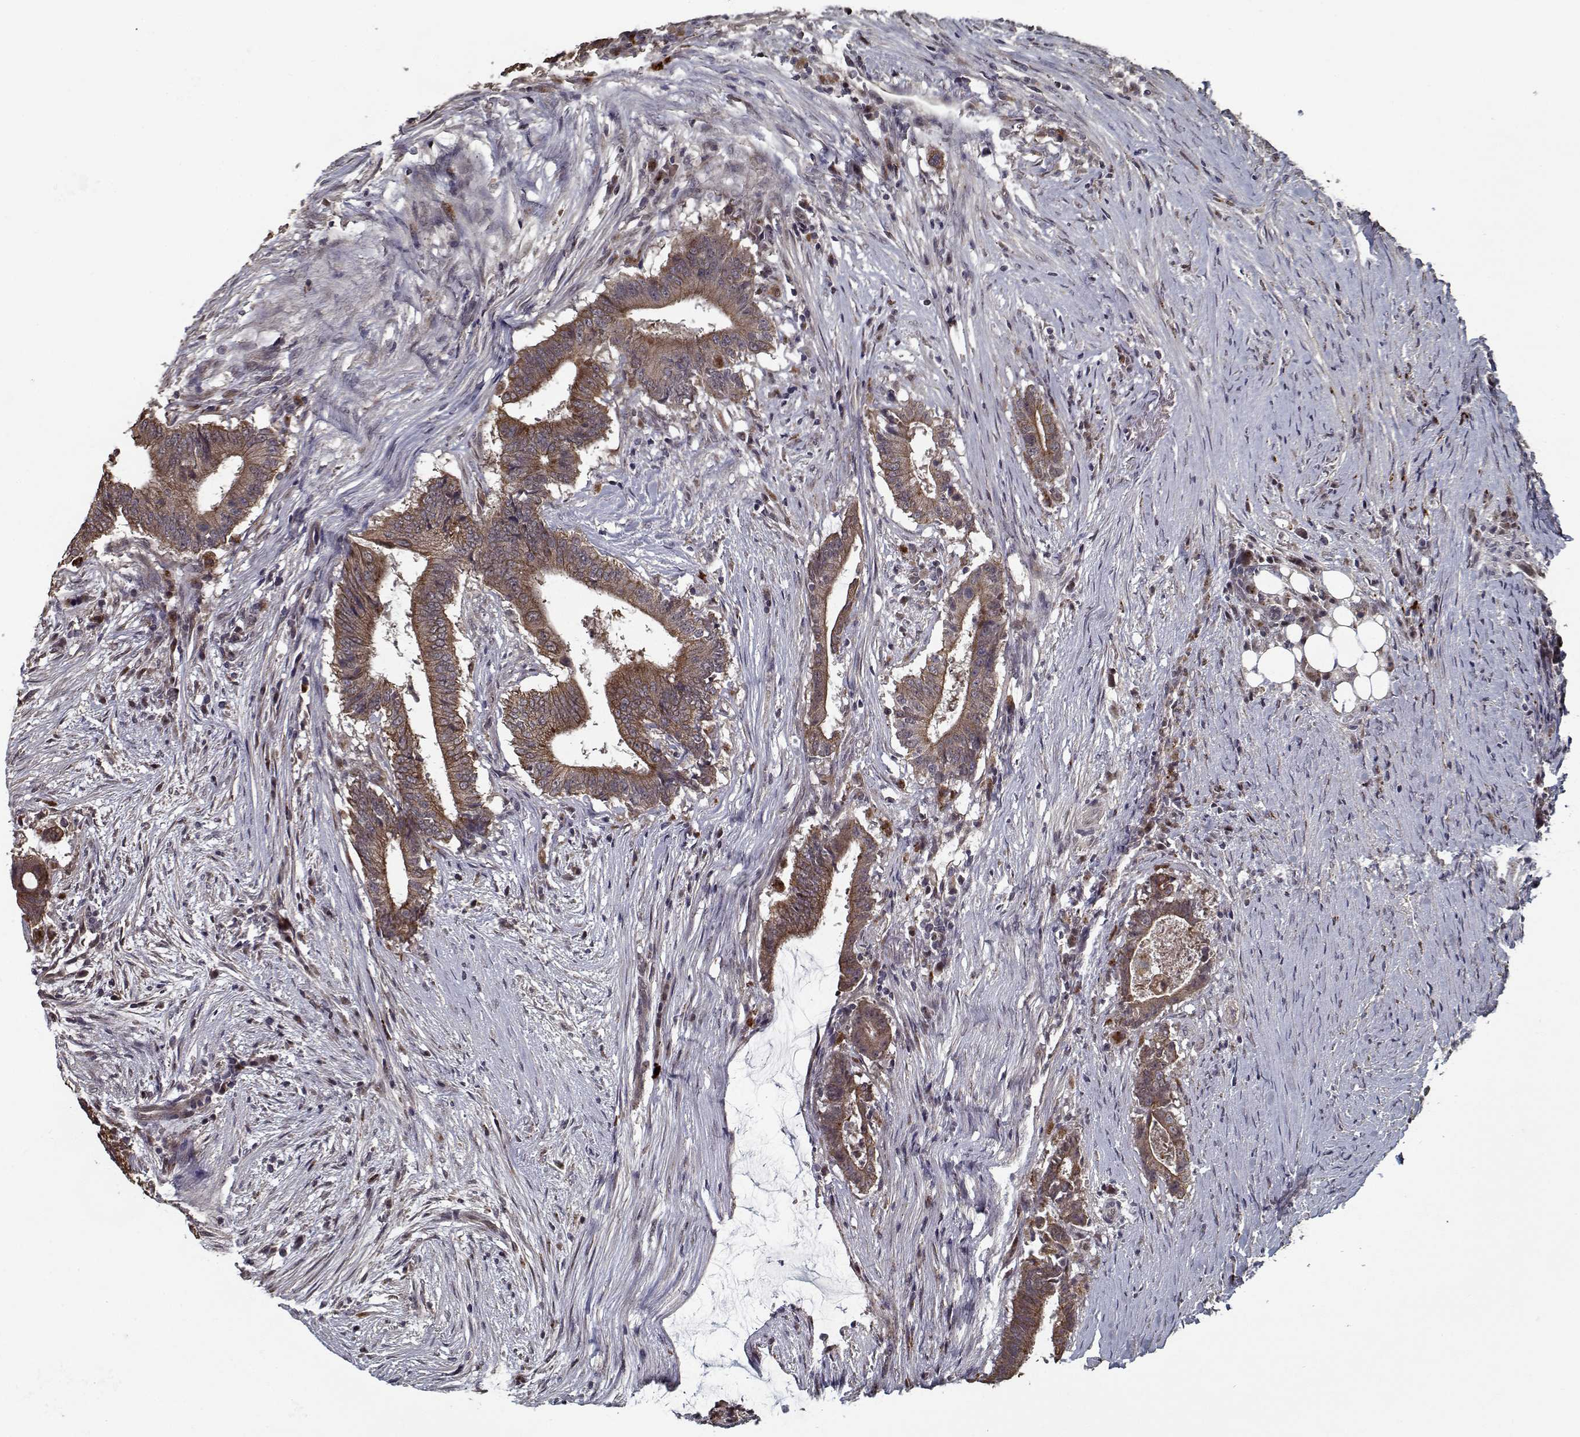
{"staining": {"intensity": "moderate", "quantity": ">75%", "location": "cytoplasmic/membranous"}, "tissue": "colorectal cancer", "cell_type": "Tumor cells", "image_type": "cancer", "snomed": [{"axis": "morphology", "description": "Adenocarcinoma, NOS"}, {"axis": "topography", "description": "Colon"}], "caption": "Immunohistochemical staining of adenocarcinoma (colorectal) shows medium levels of moderate cytoplasmic/membranous protein positivity in about >75% of tumor cells.", "gene": "NLK", "patient": {"sex": "female", "age": 43}}